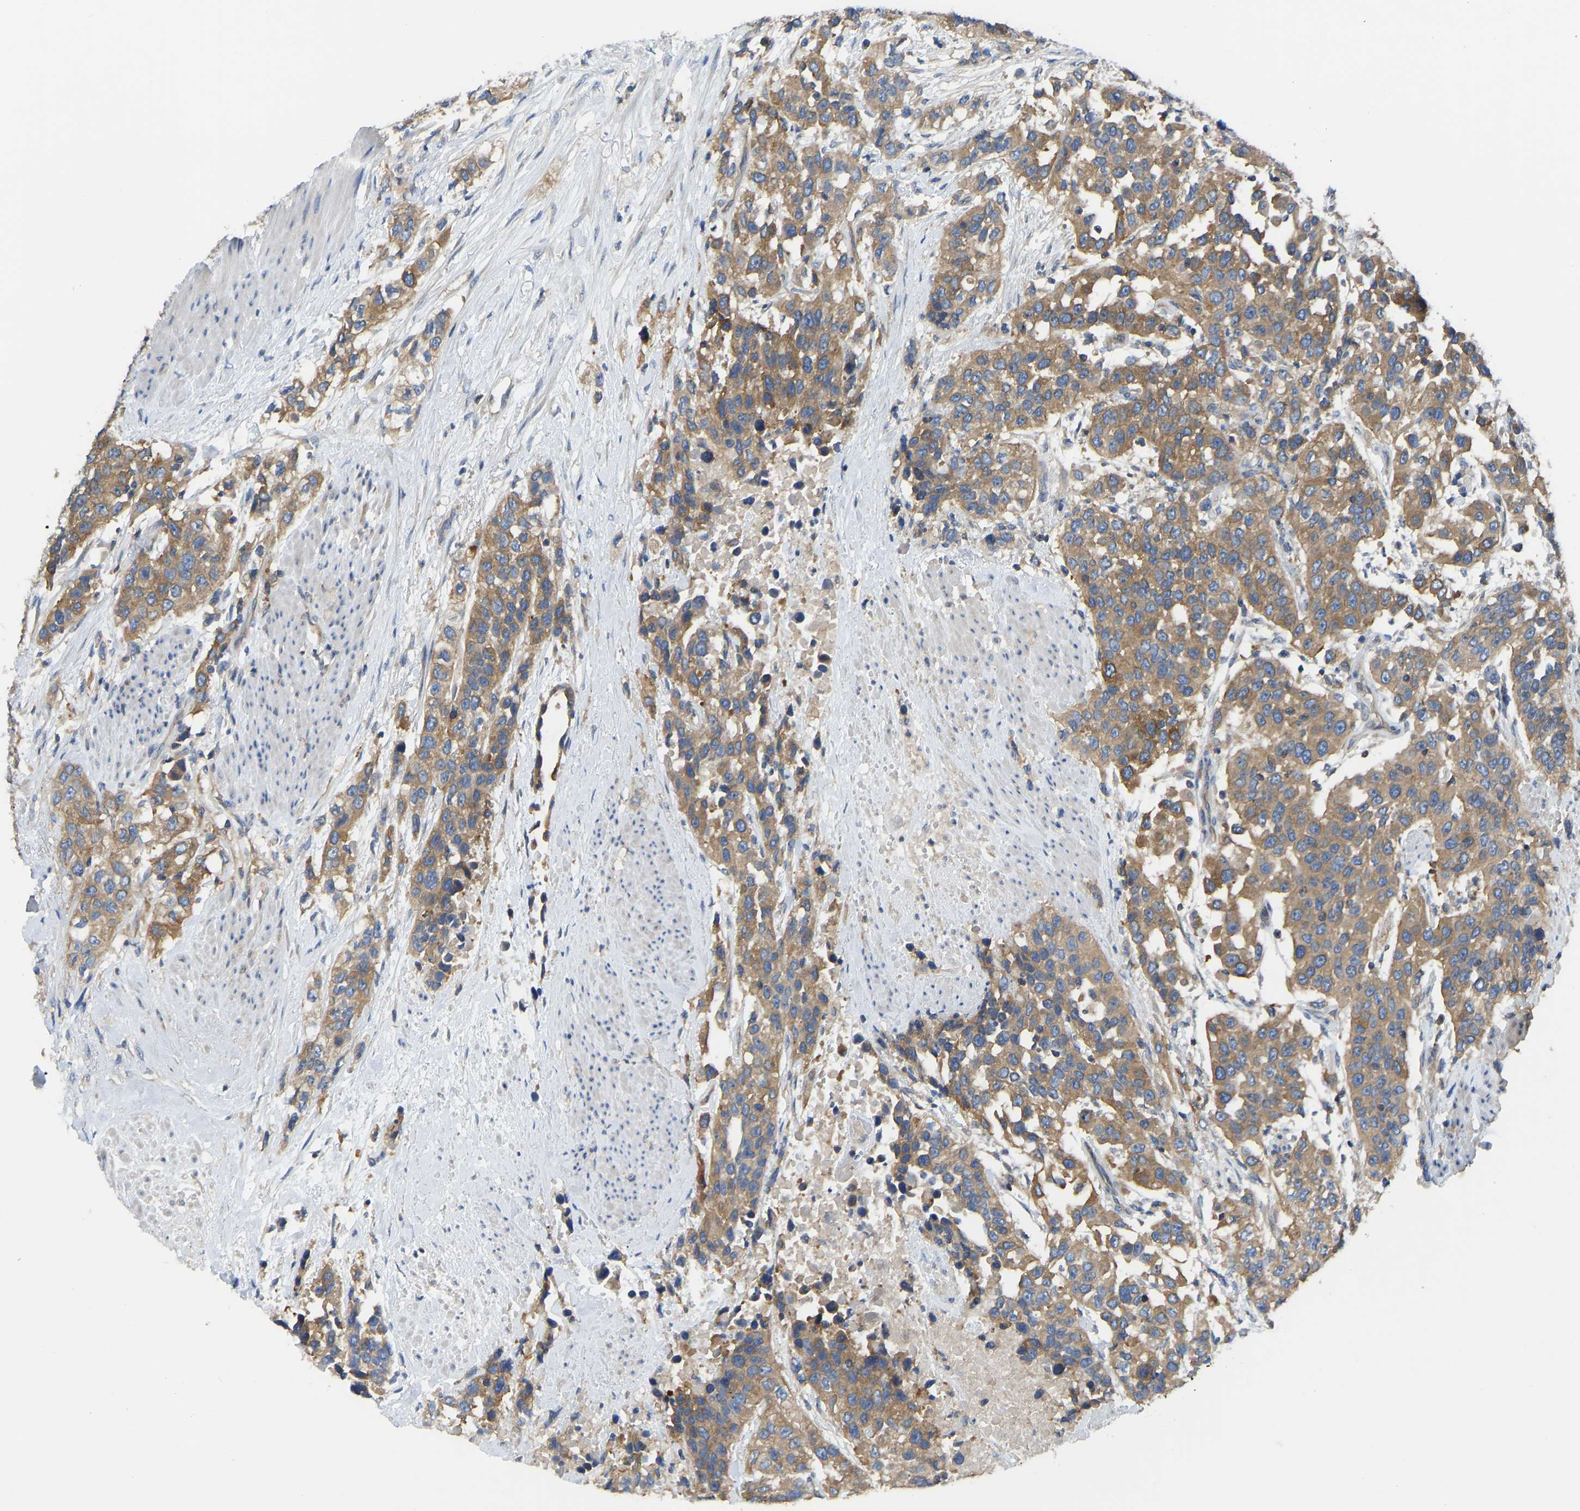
{"staining": {"intensity": "moderate", "quantity": ">75%", "location": "cytoplasmic/membranous"}, "tissue": "urothelial cancer", "cell_type": "Tumor cells", "image_type": "cancer", "snomed": [{"axis": "morphology", "description": "Urothelial carcinoma, High grade"}, {"axis": "topography", "description": "Urinary bladder"}], "caption": "The immunohistochemical stain labels moderate cytoplasmic/membranous expression in tumor cells of high-grade urothelial carcinoma tissue.", "gene": "PPP3CA", "patient": {"sex": "female", "age": 80}}